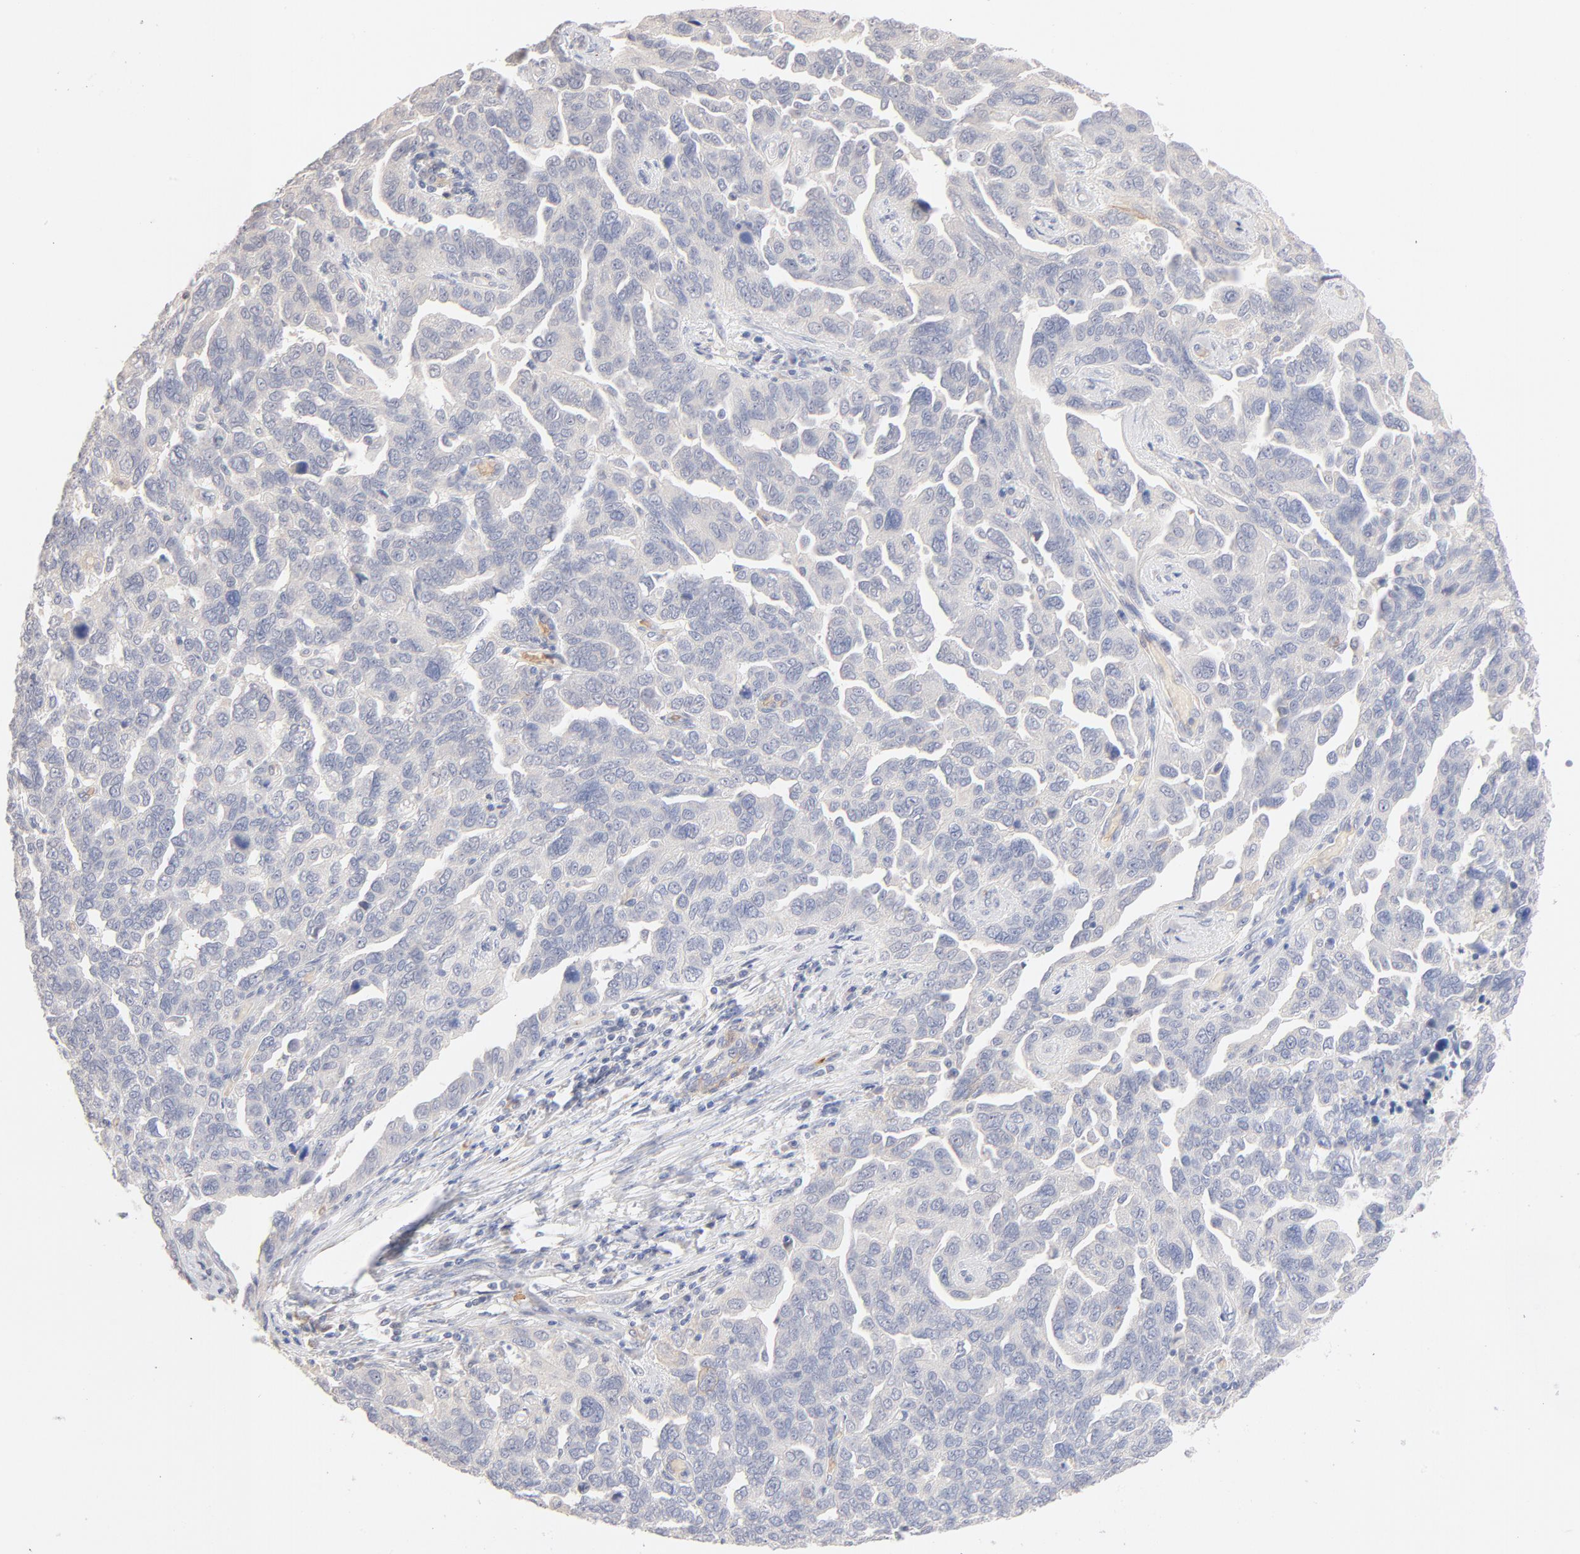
{"staining": {"intensity": "negative", "quantity": "none", "location": "none"}, "tissue": "ovarian cancer", "cell_type": "Tumor cells", "image_type": "cancer", "snomed": [{"axis": "morphology", "description": "Cystadenocarcinoma, serous, NOS"}, {"axis": "topography", "description": "Ovary"}], "caption": "DAB immunohistochemical staining of ovarian cancer (serous cystadenocarcinoma) displays no significant positivity in tumor cells. (DAB (3,3'-diaminobenzidine) immunohistochemistry visualized using brightfield microscopy, high magnification).", "gene": "SPTB", "patient": {"sex": "female", "age": 64}}